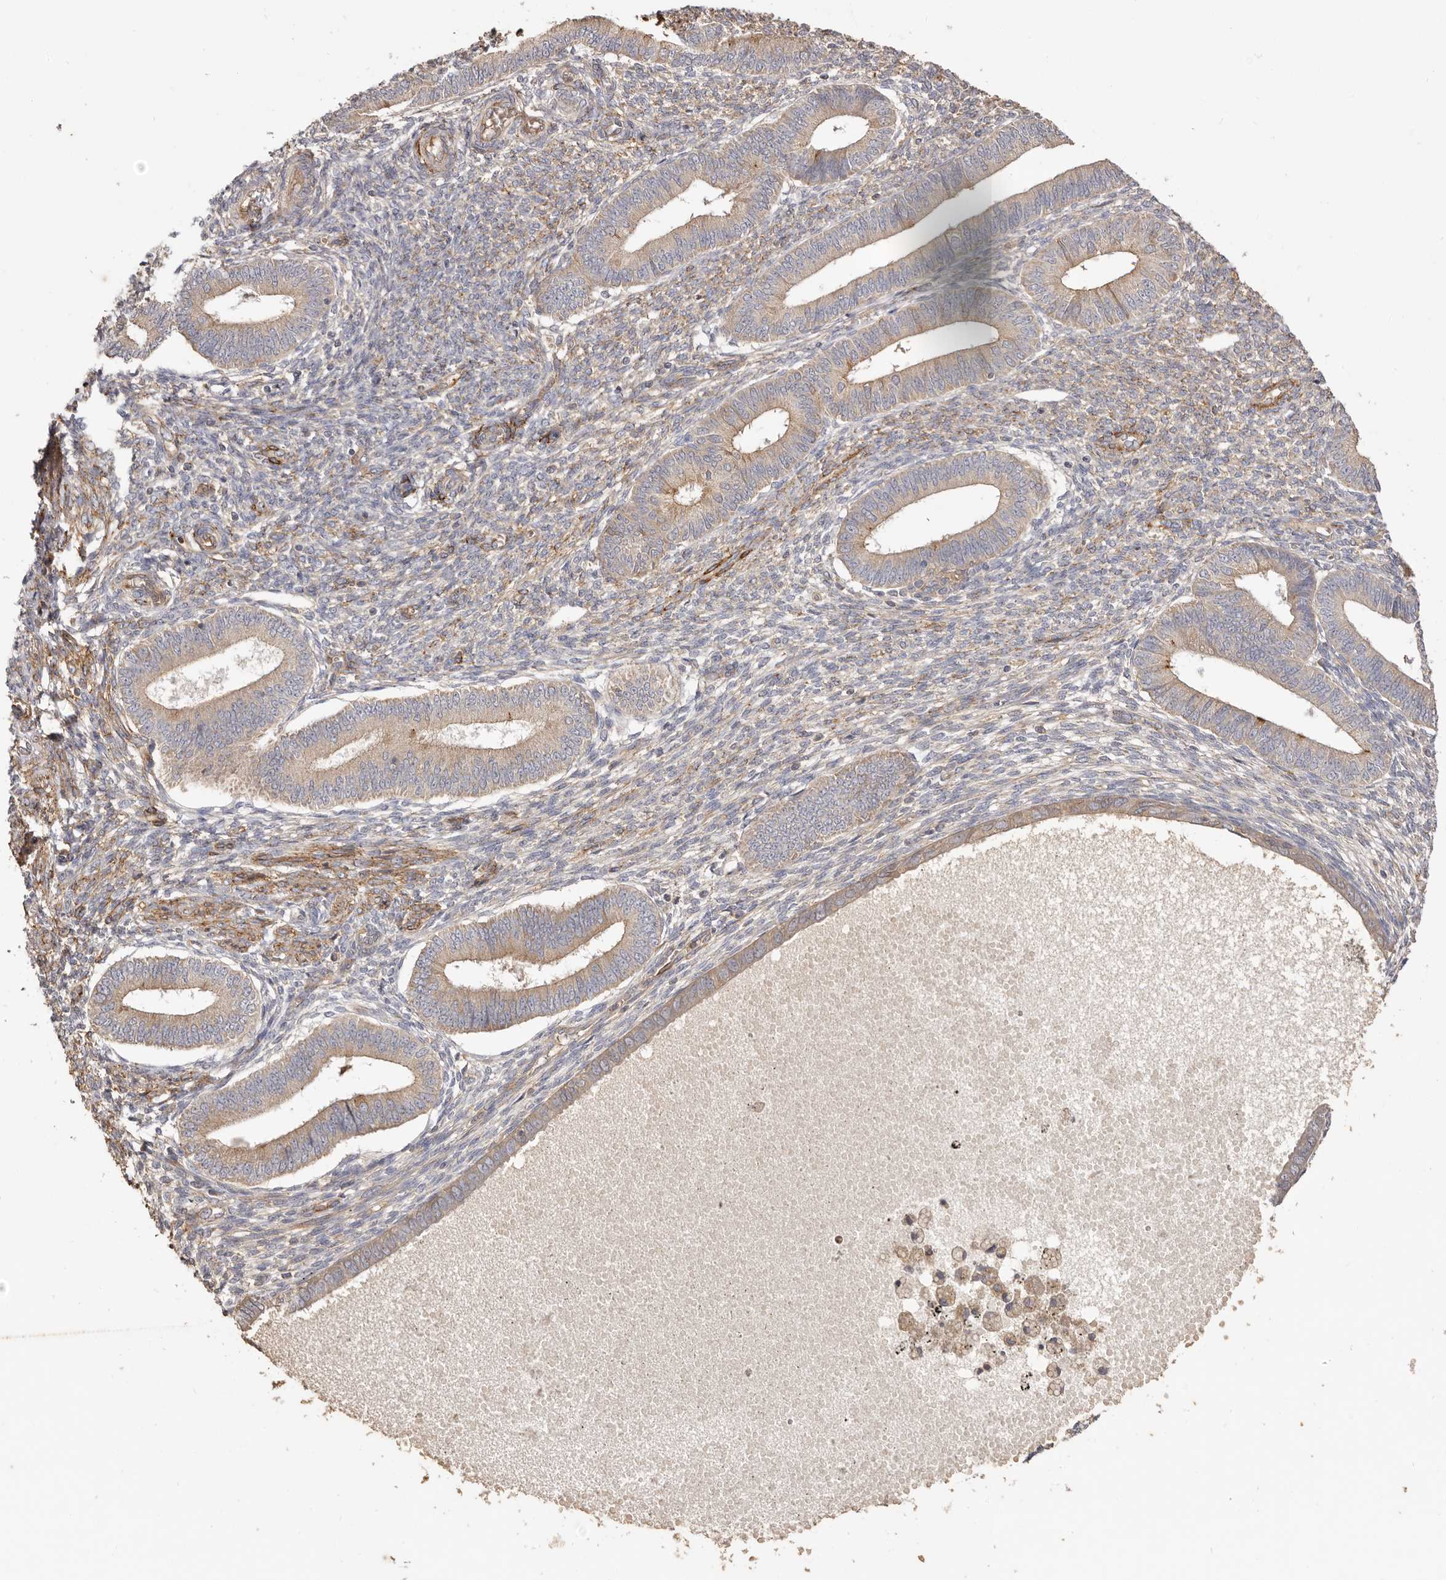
{"staining": {"intensity": "weak", "quantity": "25%-75%", "location": "cytoplasmic/membranous"}, "tissue": "endometrium", "cell_type": "Cells in endometrial stroma", "image_type": "normal", "snomed": [{"axis": "morphology", "description": "Normal tissue, NOS"}, {"axis": "topography", "description": "Endometrium"}], "caption": "IHC image of benign endometrium: human endometrium stained using immunohistochemistry shows low levels of weak protein expression localized specifically in the cytoplasmic/membranous of cells in endometrial stroma, appearing as a cytoplasmic/membranous brown color.", "gene": "ADAMTS9", "patient": {"sex": "female", "age": 46}}